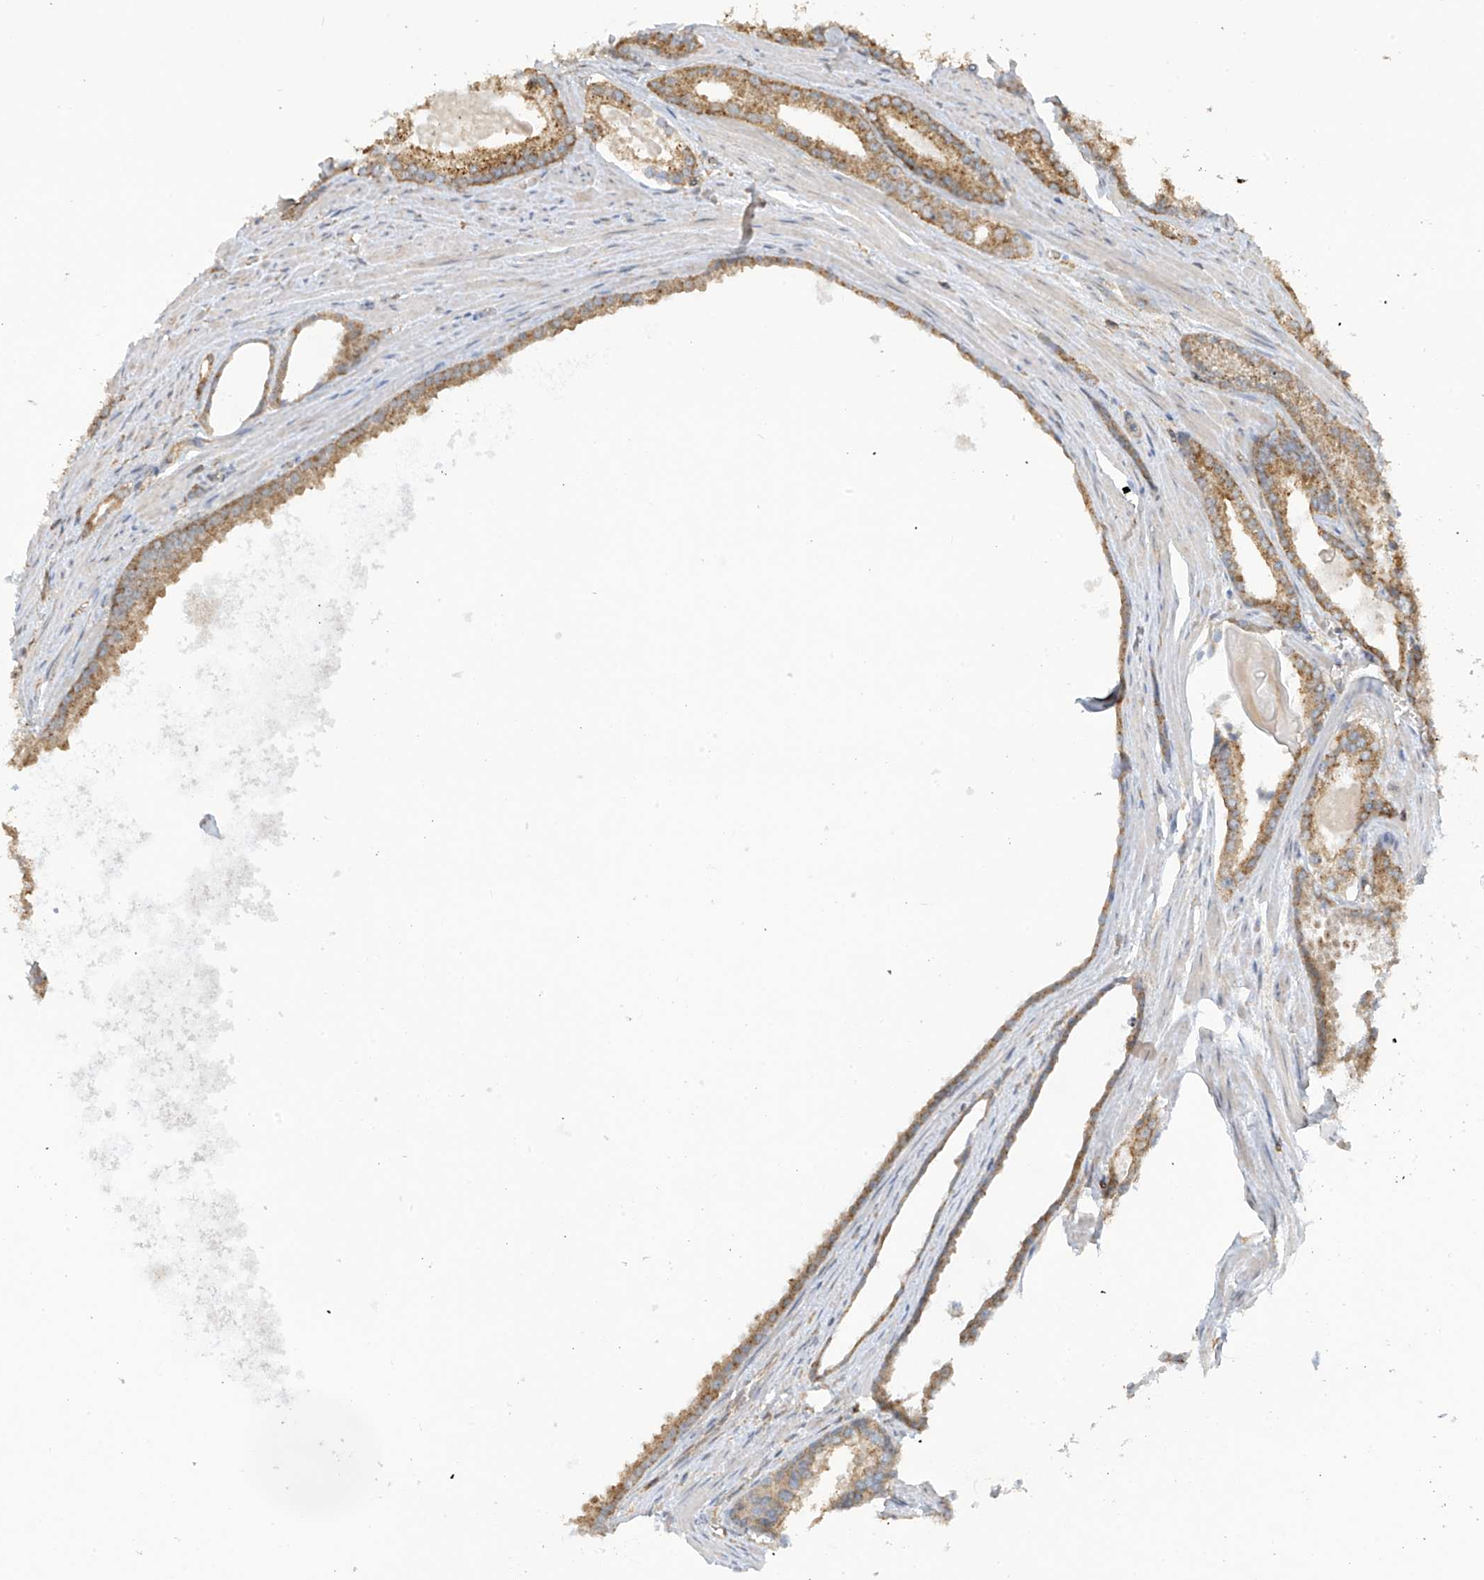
{"staining": {"intensity": "moderate", "quantity": "25%-75%", "location": "cytoplasmic/membranous"}, "tissue": "prostate cancer", "cell_type": "Tumor cells", "image_type": "cancer", "snomed": [{"axis": "morphology", "description": "Adenocarcinoma, Low grade"}, {"axis": "topography", "description": "Prostate"}], "caption": "Protein staining exhibits moderate cytoplasmic/membranous positivity in approximately 25%-75% of tumor cells in prostate cancer. (IHC, brightfield microscopy, high magnification).", "gene": "COX10", "patient": {"sex": "male", "age": 54}}